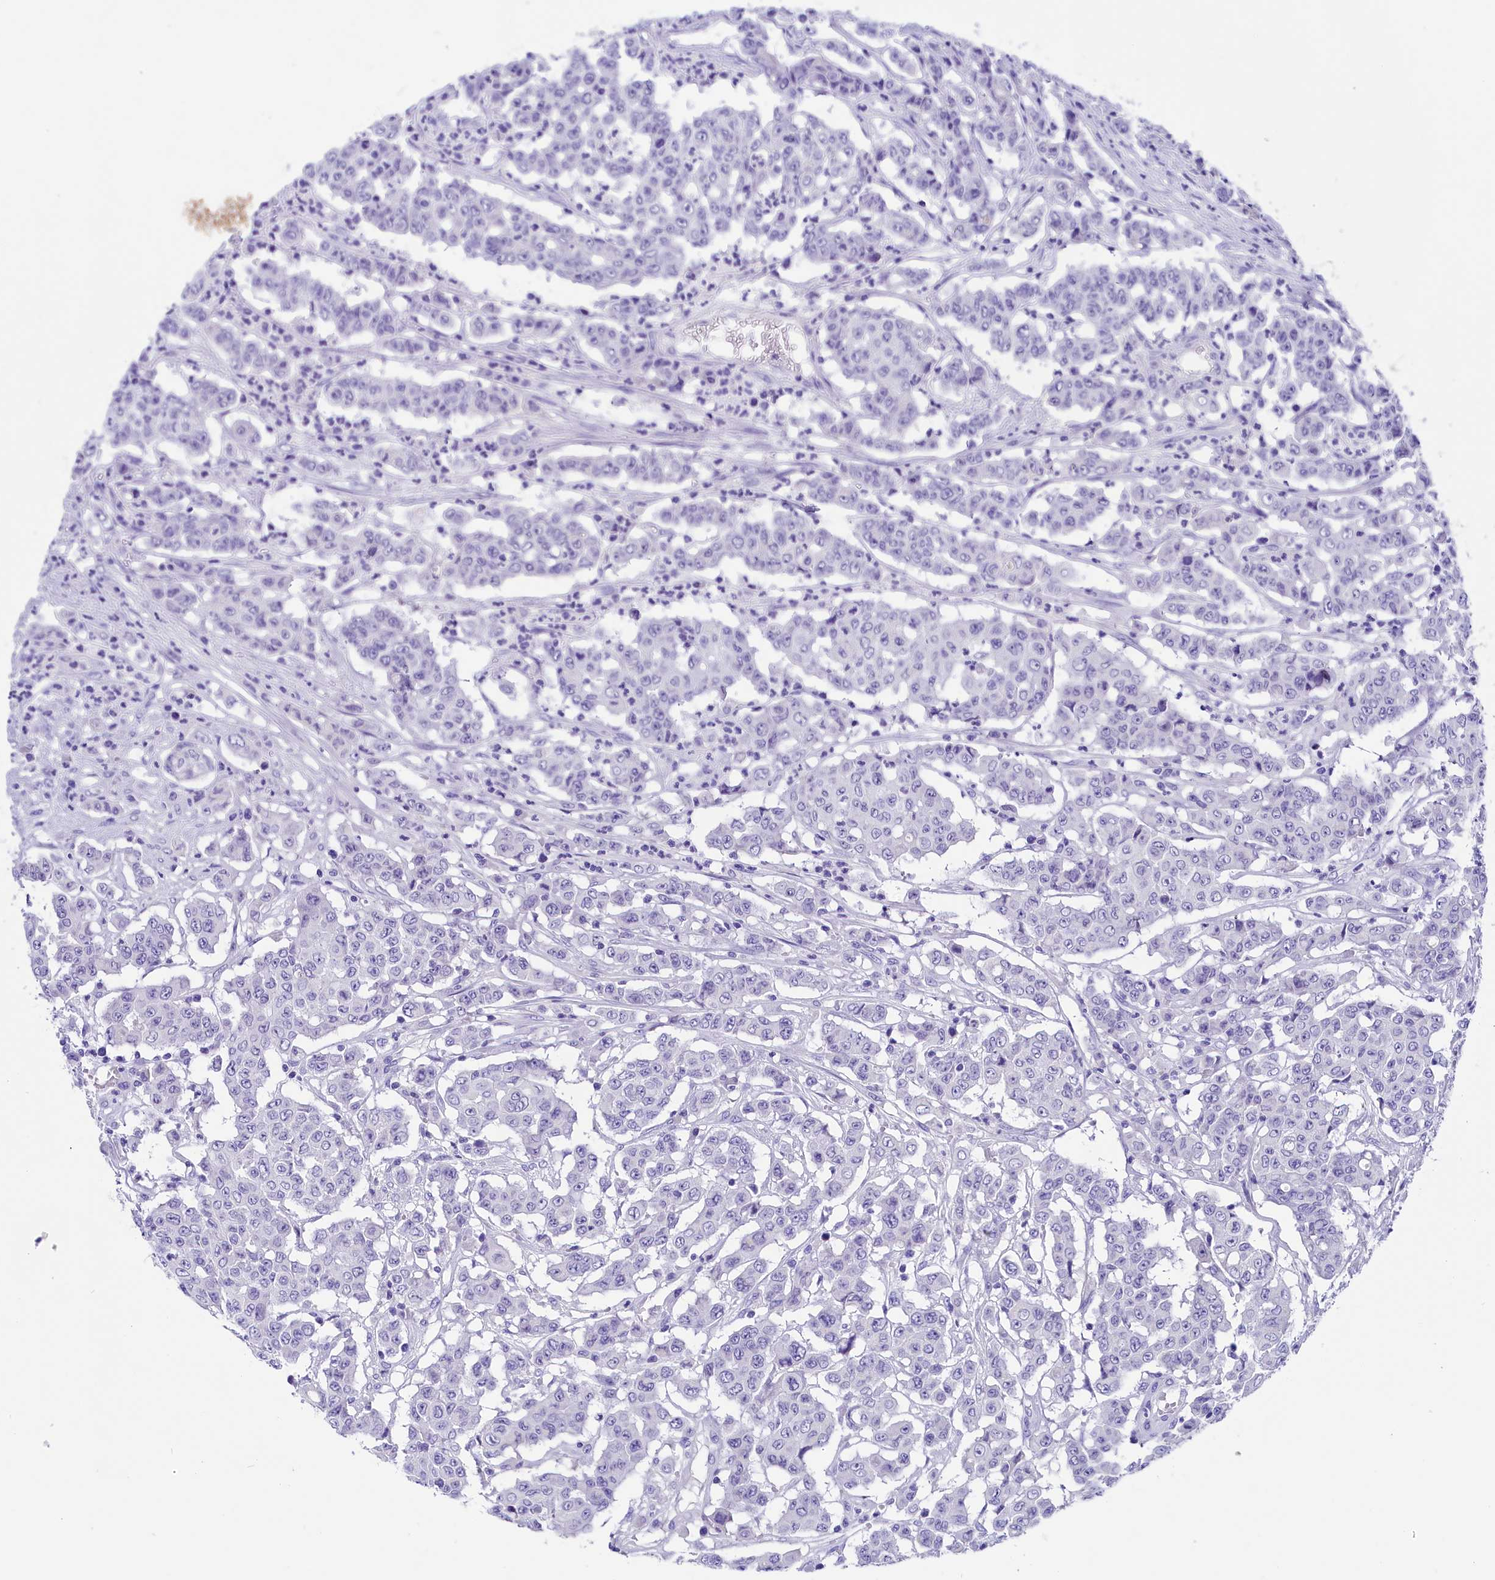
{"staining": {"intensity": "negative", "quantity": "none", "location": "none"}, "tissue": "colorectal cancer", "cell_type": "Tumor cells", "image_type": "cancer", "snomed": [{"axis": "morphology", "description": "Adenocarcinoma, NOS"}, {"axis": "topography", "description": "Colon"}], "caption": "A high-resolution histopathology image shows immunohistochemistry staining of colorectal cancer (adenocarcinoma), which exhibits no significant staining in tumor cells. (DAB (3,3'-diaminobenzidine) immunohistochemistry, high magnification).", "gene": "SKIDA1", "patient": {"sex": "male", "age": 51}}